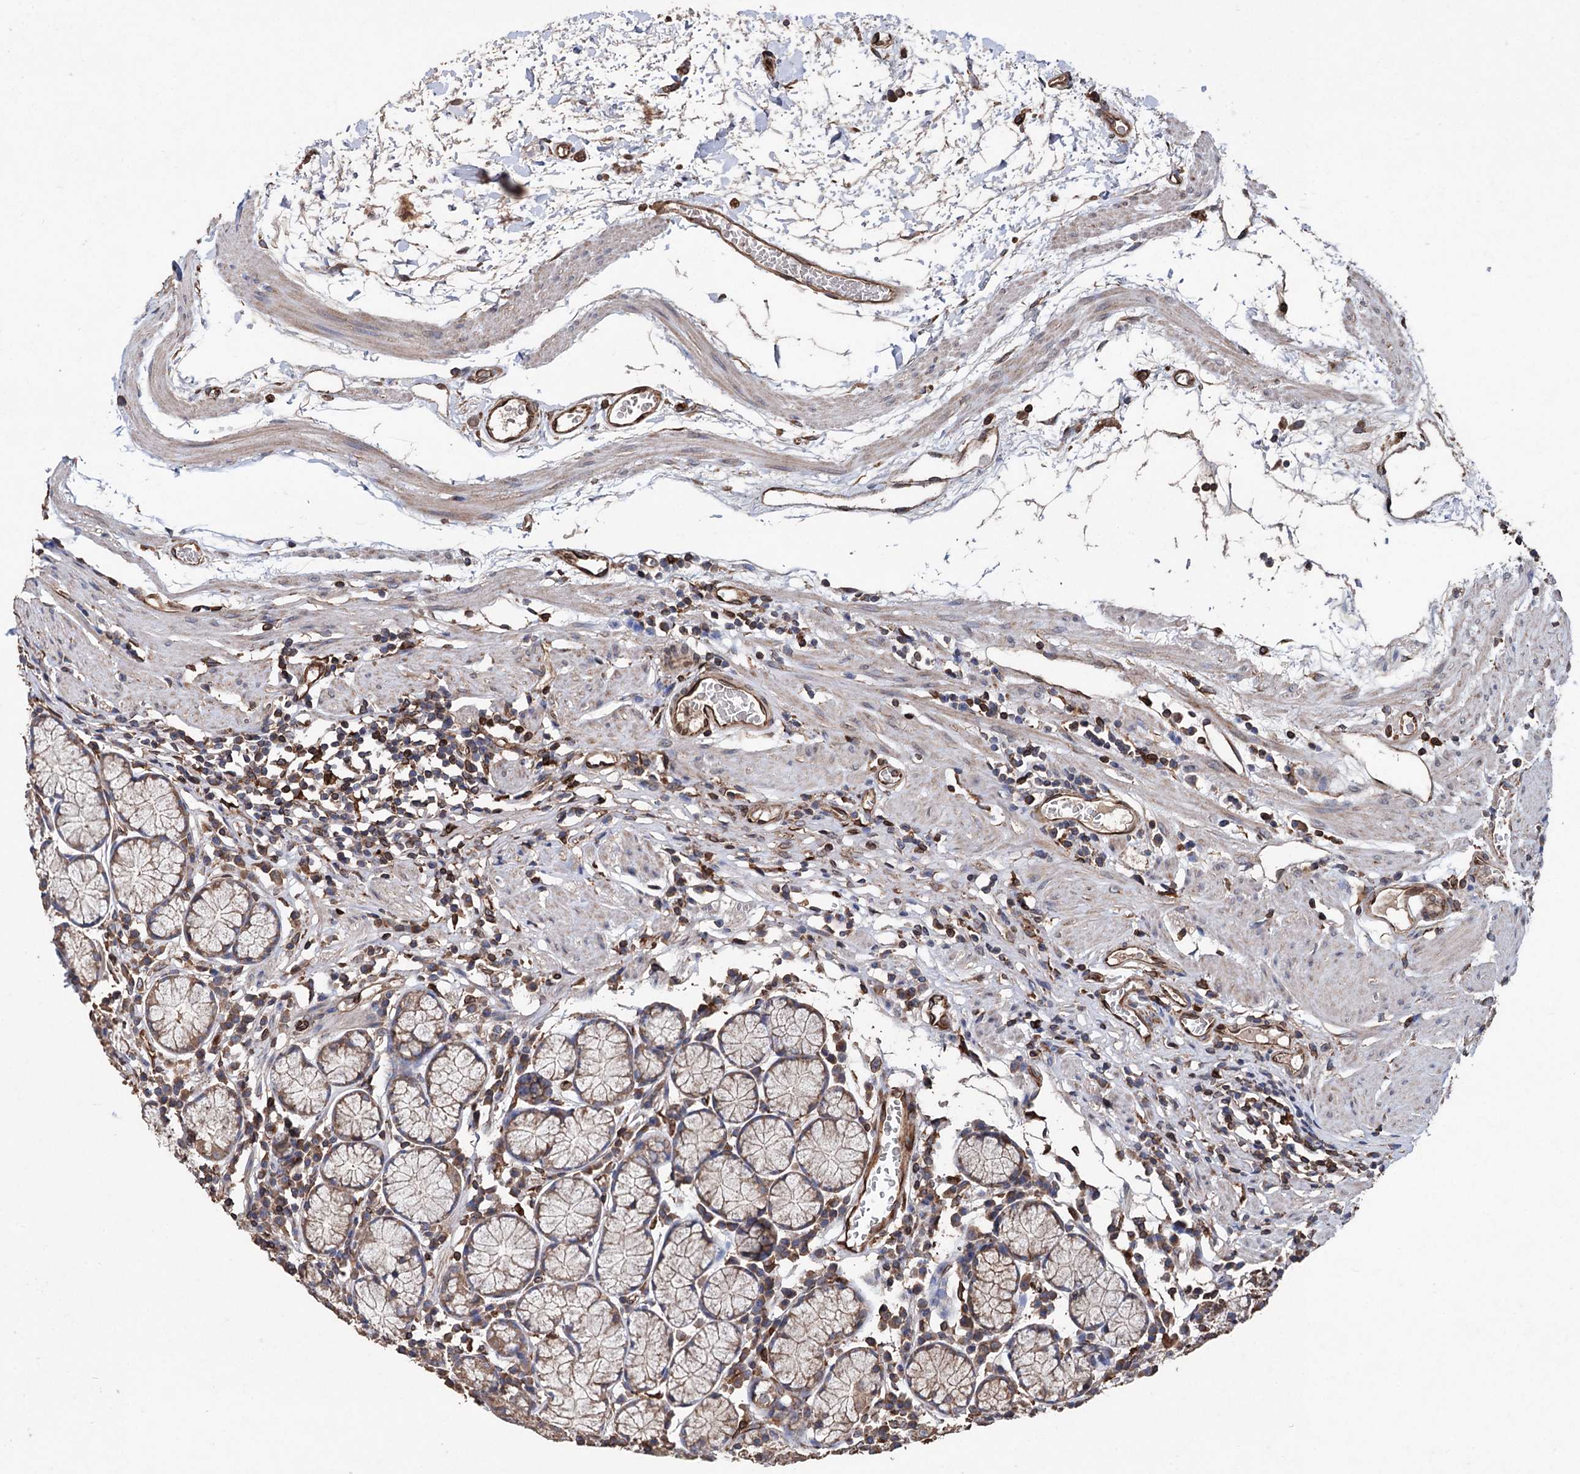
{"staining": {"intensity": "moderate", "quantity": "25%-75%", "location": "cytoplasmic/membranous"}, "tissue": "stomach", "cell_type": "Glandular cells", "image_type": "normal", "snomed": [{"axis": "morphology", "description": "Normal tissue, NOS"}, {"axis": "topography", "description": "Stomach"}], "caption": "Immunohistochemistry (IHC) staining of unremarkable stomach, which displays medium levels of moderate cytoplasmic/membranous staining in about 25%-75% of glandular cells indicating moderate cytoplasmic/membranous protein expression. The staining was performed using DAB (brown) for protein detection and nuclei were counterstained in hematoxylin (blue).", "gene": "STING1", "patient": {"sex": "male", "age": 55}}